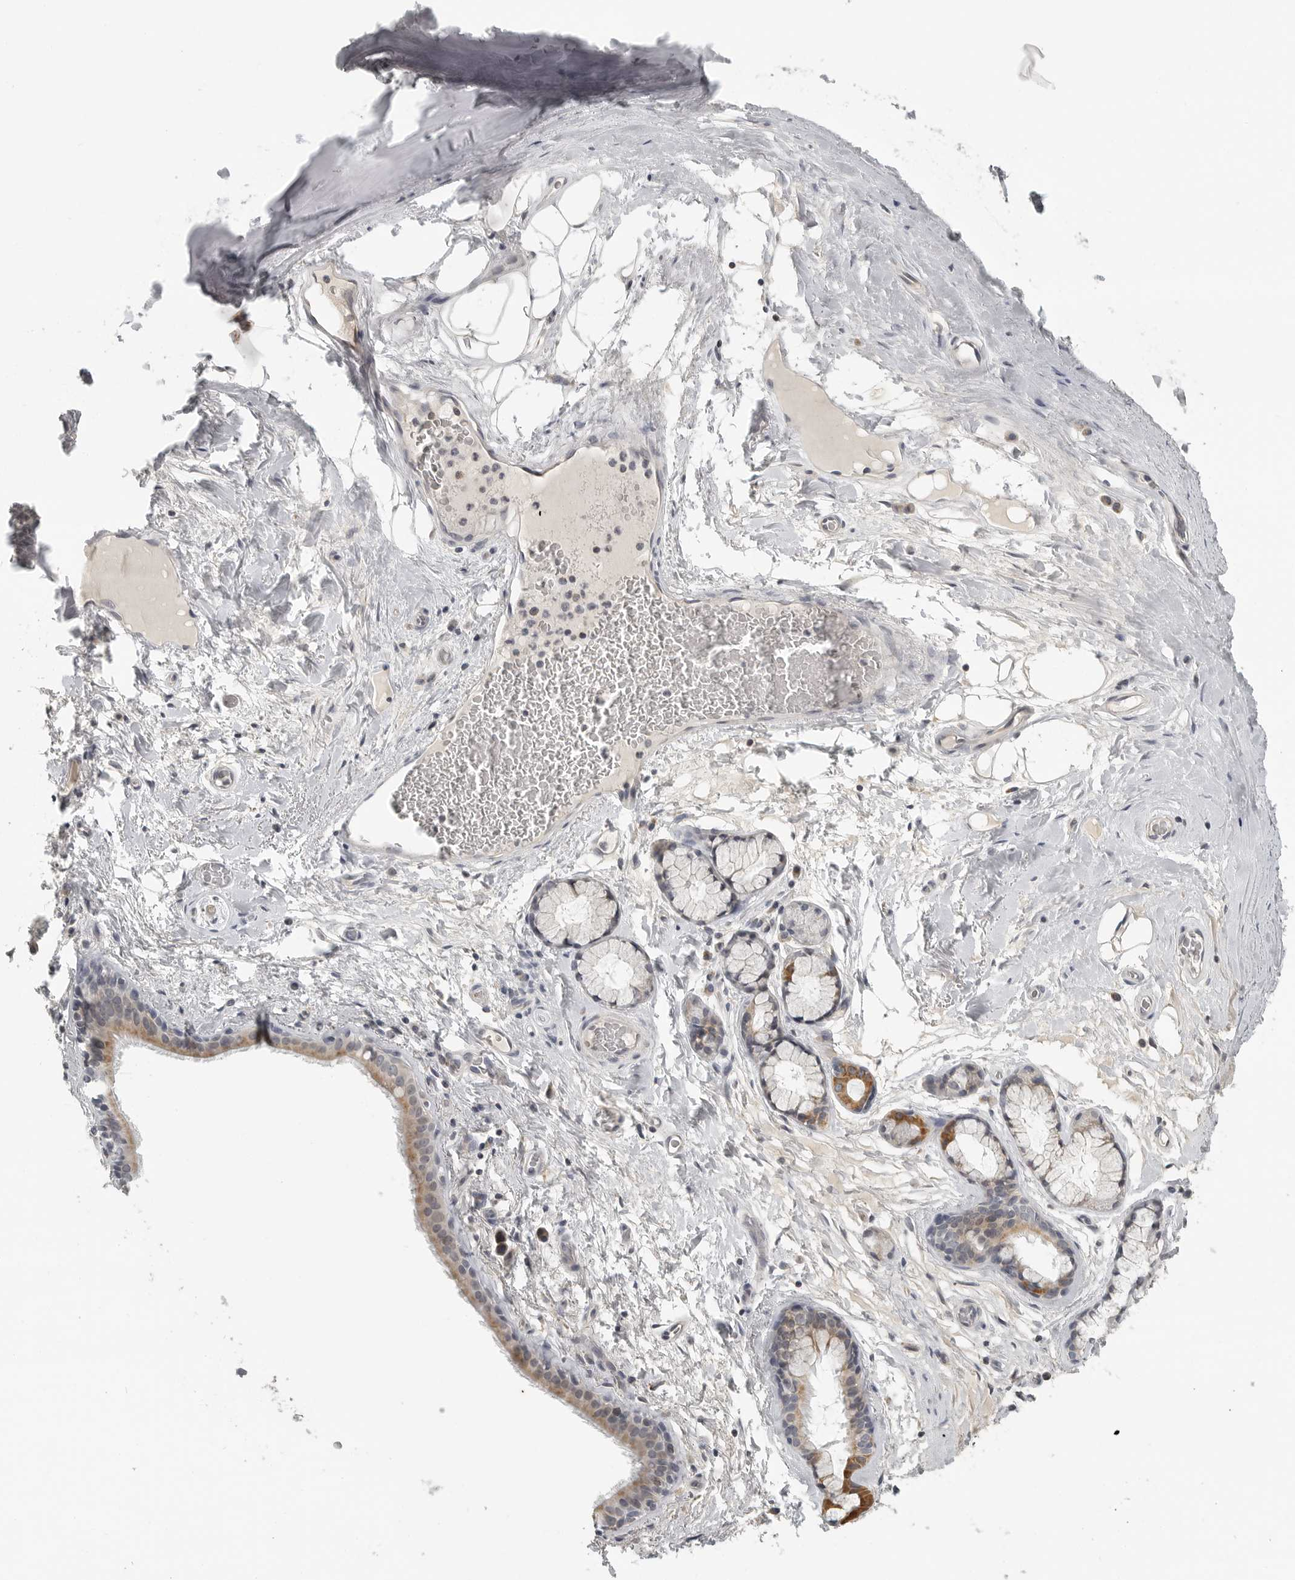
{"staining": {"intensity": "negative", "quantity": "none", "location": "none"}, "tissue": "adipose tissue", "cell_type": "Adipocytes", "image_type": "normal", "snomed": [{"axis": "morphology", "description": "Normal tissue, NOS"}, {"axis": "topography", "description": "Cartilage tissue"}], "caption": "This is a micrograph of immunohistochemistry (IHC) staining of unremarkable adipose tissue, which shows no staining in adipocytes.", "gene": "RXFP3", "patient": {"sex": "female", "age": 63}}